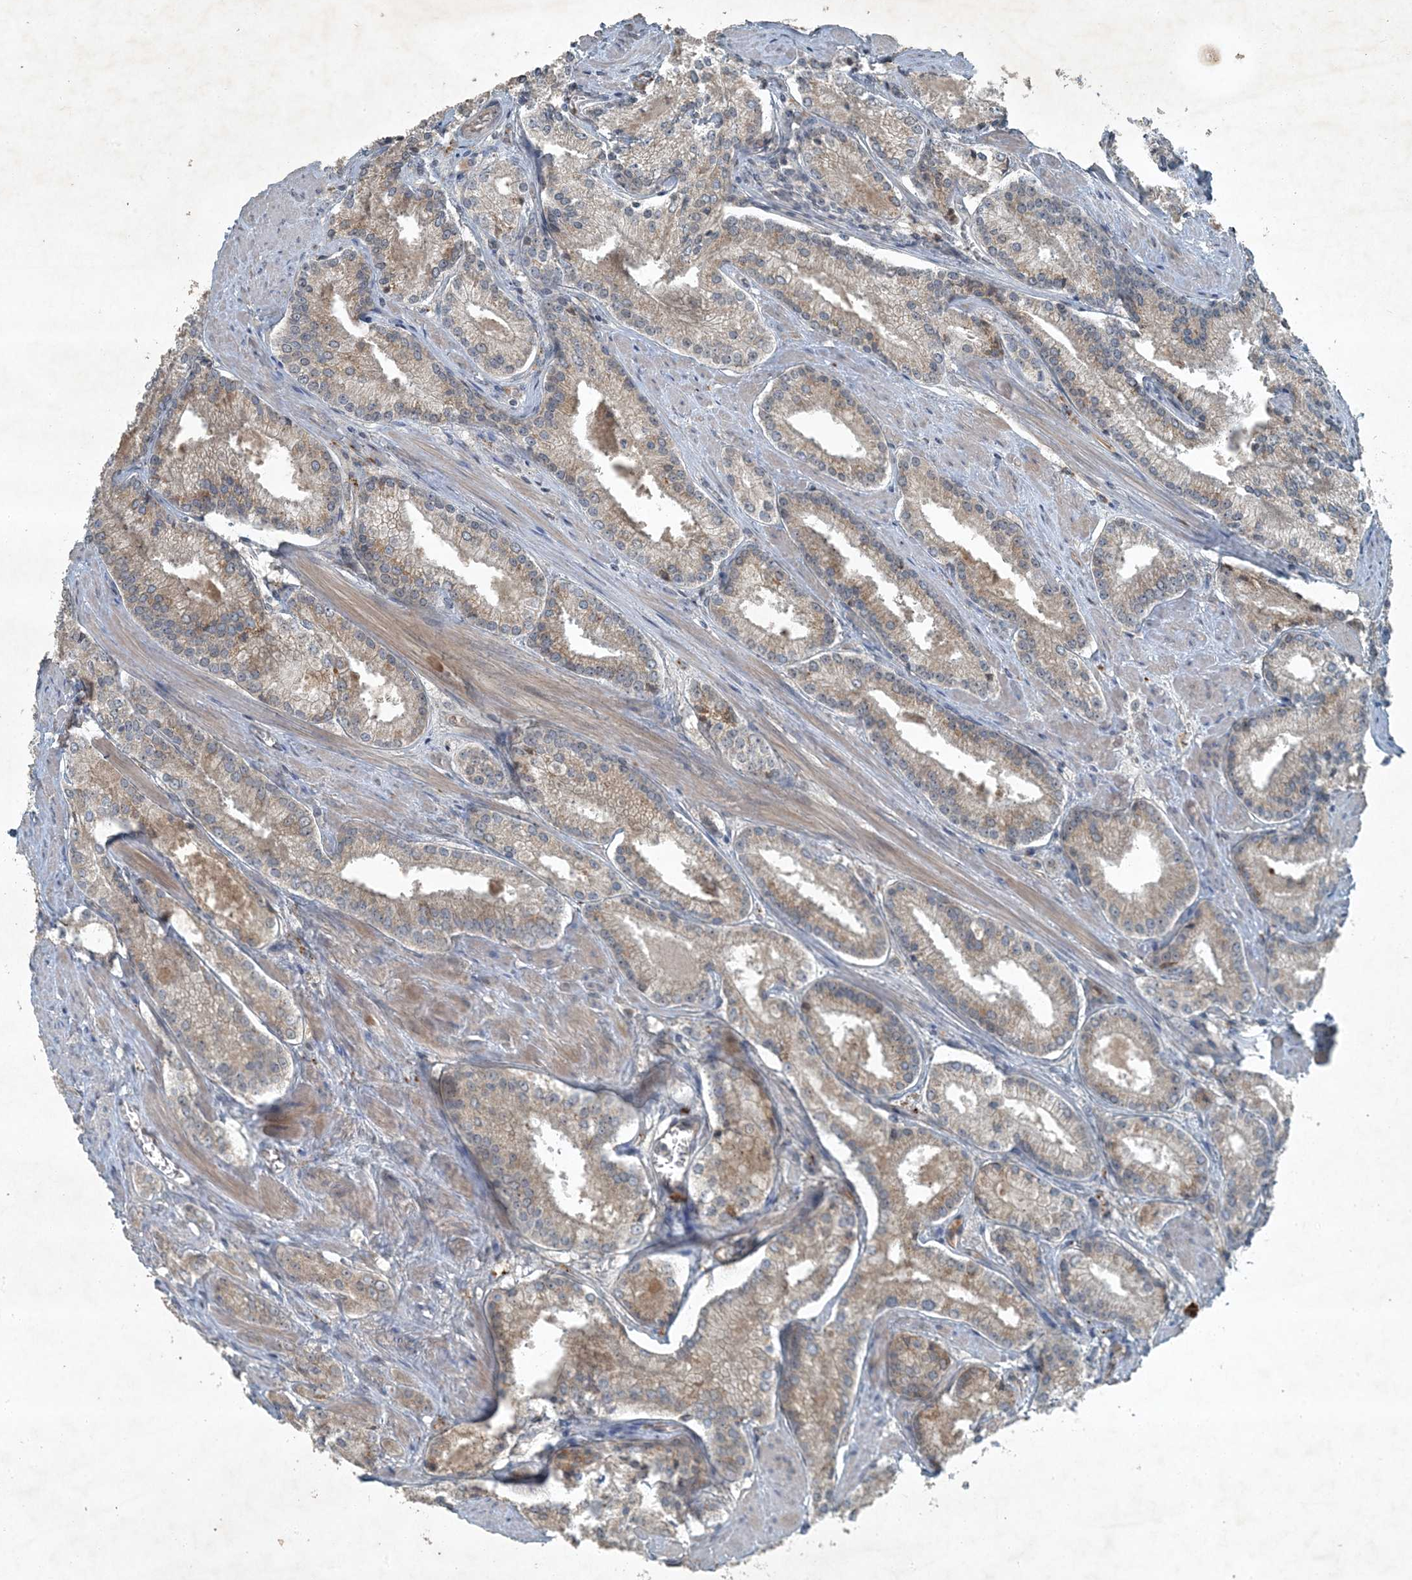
{"staining": {"intensity": "moderate", "quantity": "25%-75%", "location": "cytoplasmic/membranous"}, "tissue": "prostate cancer", "cell_type": "Tumor cells", "image_type": "cancer", "snomed": [{"axis": "morphology", "description": "Adenocarcinoma, Low grade"}, {"axis": "topography", "description": "Prostate"}], "caption": "An immunohistochemistry (IHC) image of tumor tissue is shown. Protein staining in brown shows moderate cytoplasmic/membranous positivity in prostate cancer within tumor cells.", "gene": "MDN1", "patient": {"sex": "male", "age": 54}}